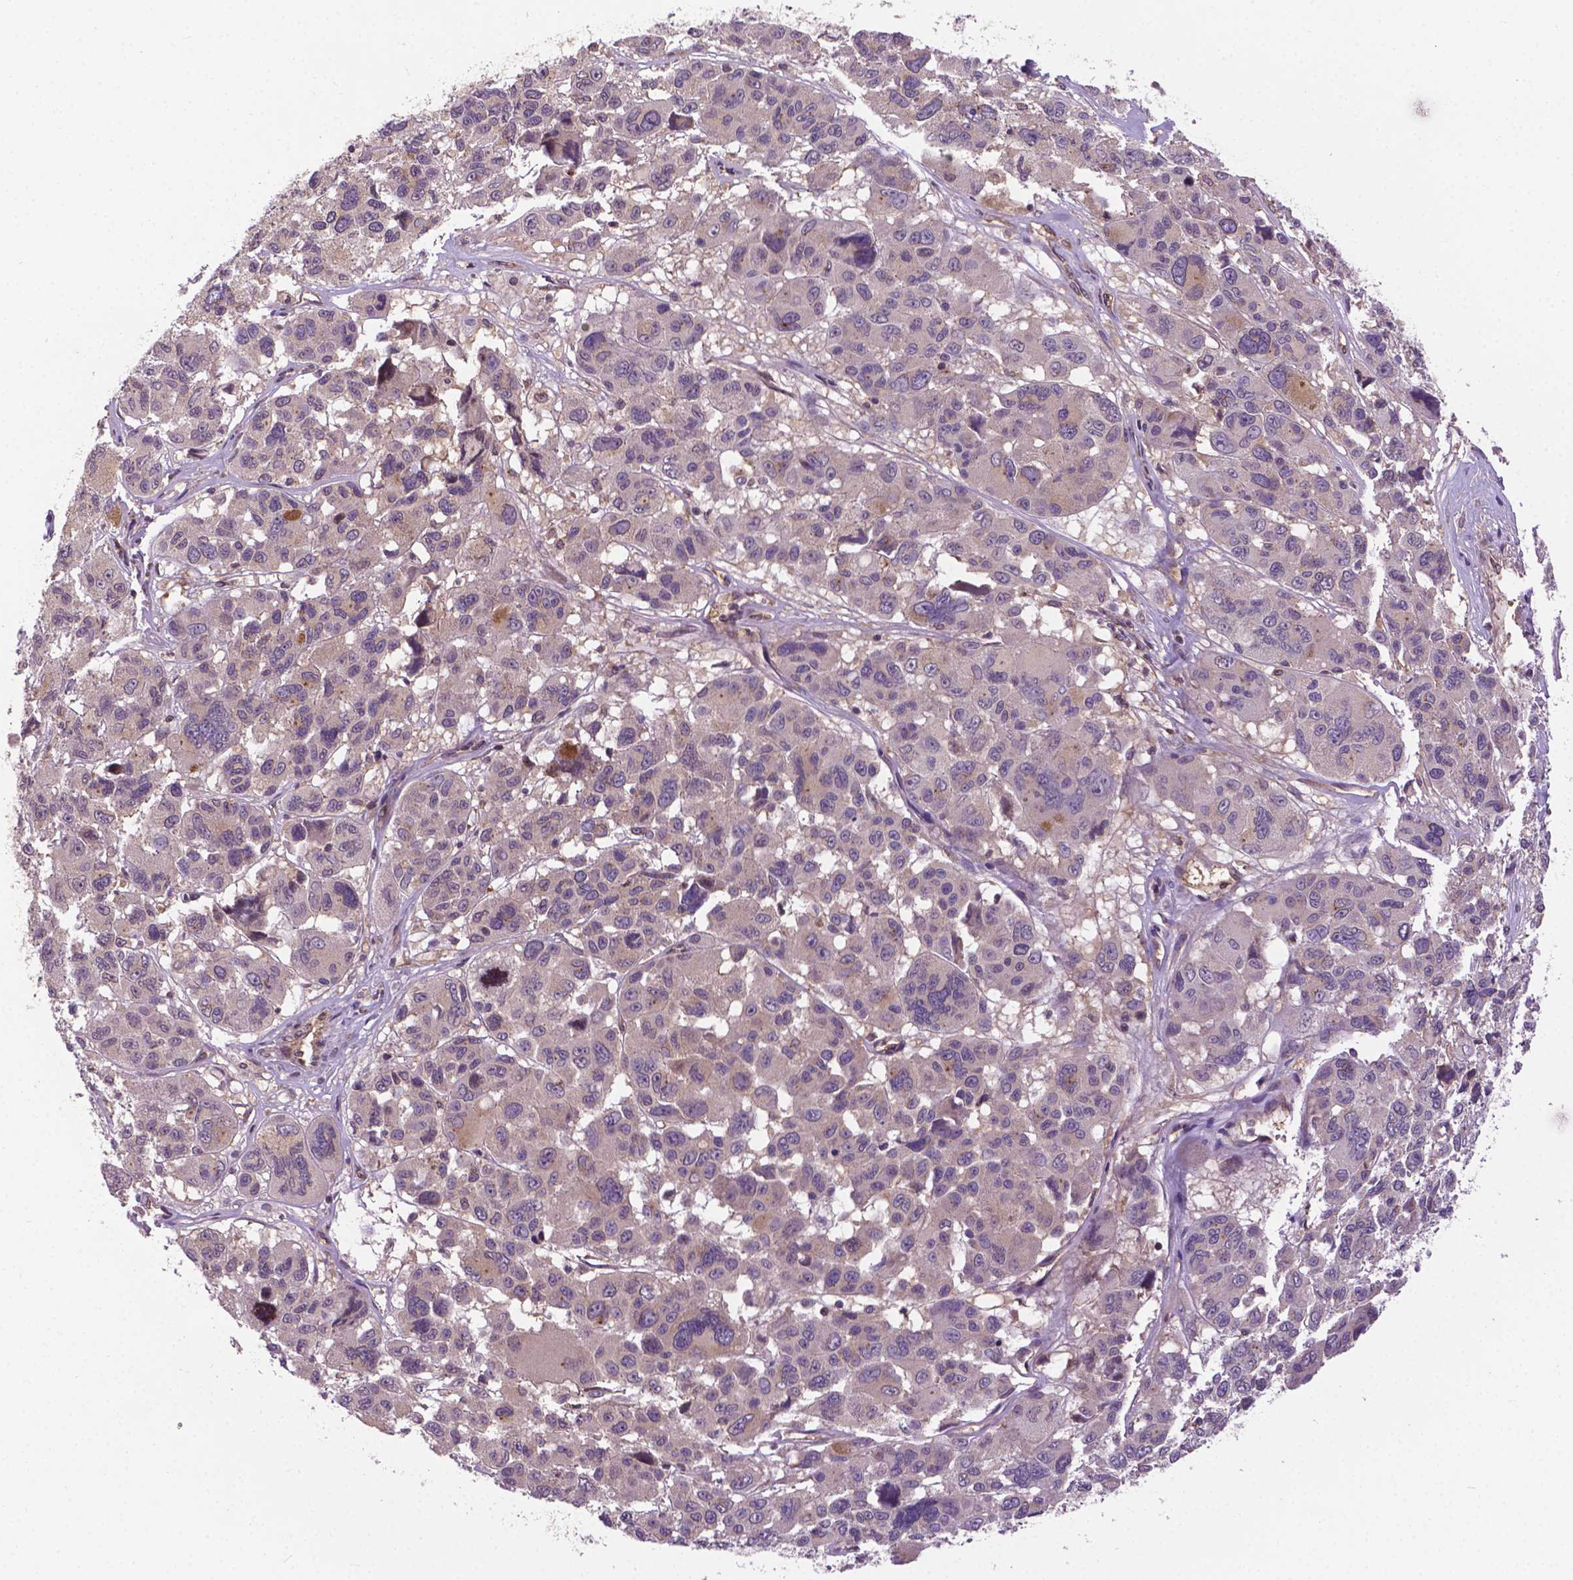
{"staining": {"intensity": "negative", "quantity": "none", "location": "none"}, "tissue": "melanoma", "cell_type": "Tumor cells", "image_type": "cancer", "snomed": [{"axis": "morphology", "description": "Malignant melanoma, NOS"}, {"axis": "topography", "description": "Skin"}], "caption": "The IHC histopathology image has no significant positivity in tumor cells of melanoma tissue. (Stains: DAB (3,3'-diaminobenzidine) IHC with hematoxylin counter stain, Microscopy: brightfield microscopy at high magnification).", "gene": "MZT1", "patient": {"sex": "female", "age": 66}}